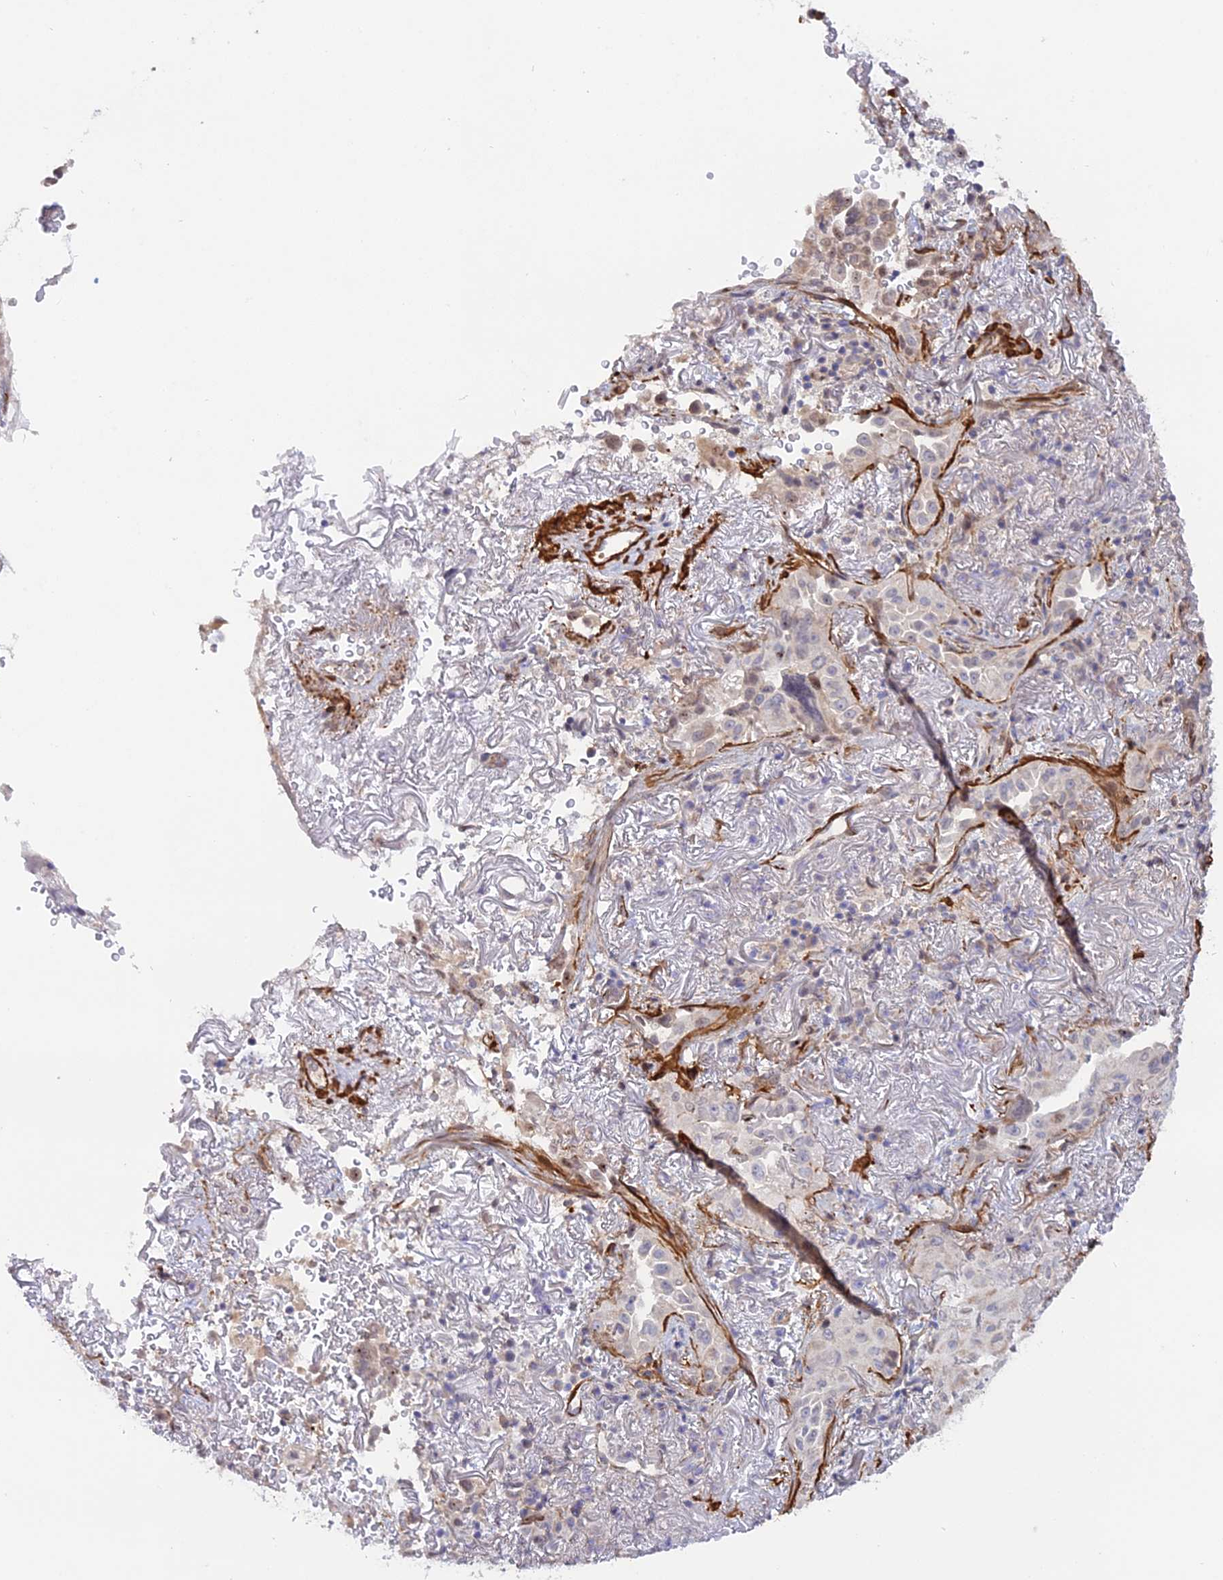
{"staining": {"intensity": "negative", "quantity": "none", "location": "none"}, "tissue": "lung cancer", "cell_type": "Tumor cells", "image_type": "cancer", "snomed": [{"axis": "morphology", "description": "Adenocarcinoma, NOS"}, {"axis": "topography", "description": "Lung"}], "caption": "The image demonstrates no significant positivity in tumor cells of adenocarcinoma (lung).", "gene": "CCDC154", "patient": {"sex": "female", "age": 69}}